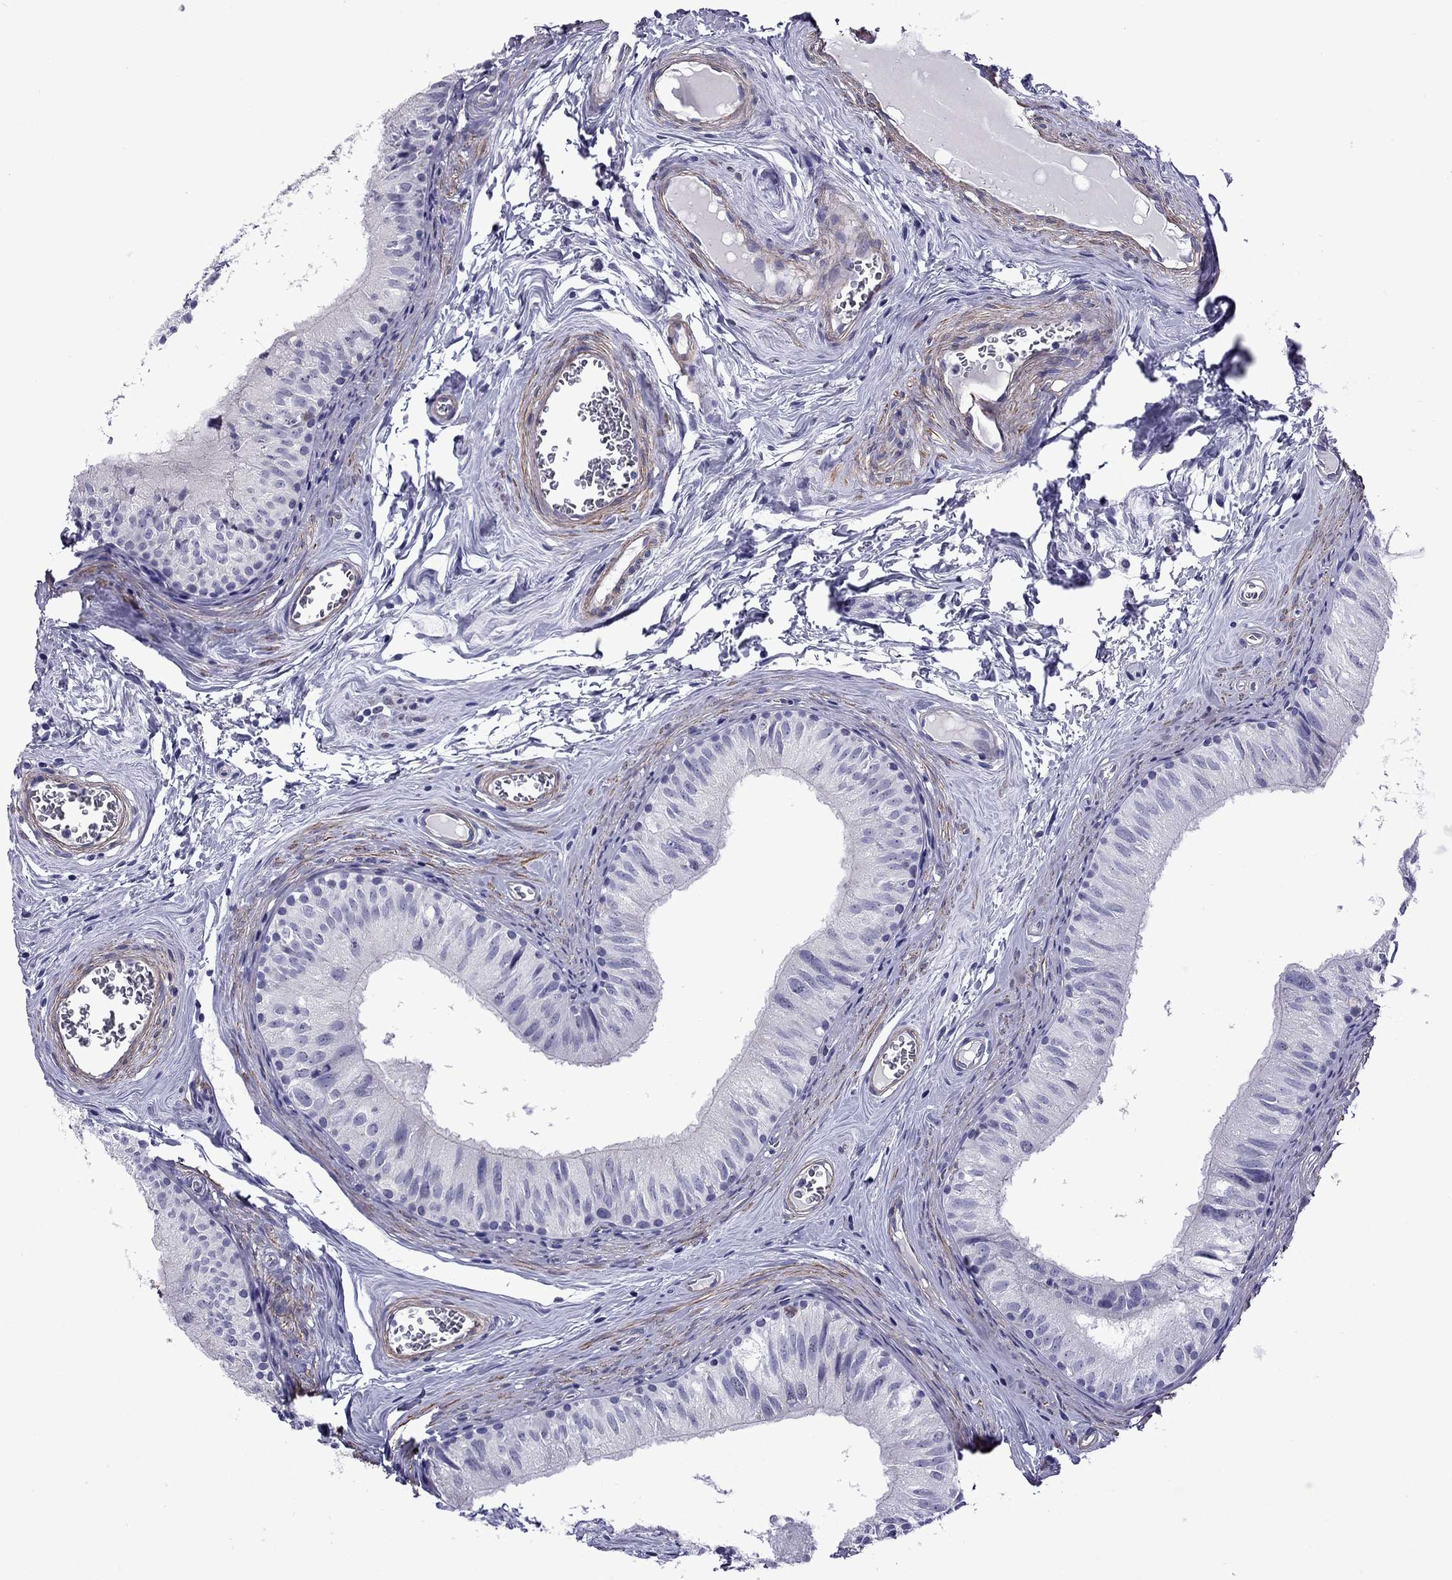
{"staining": {"intensity": "negative", "quantity": "none", "location": "none"}, "tissue": "epididymis", "cell_type": "Glandular cells", "image_type": "normal", "snomed": [{"axis": "morphology", "description": "Normal tissue, NOS"}, {"axis": "topography", "description": "Epididymis"}], "caption": "Glandular cells are negative for brown protein staining in normal epididymis. (DAB immunohistochemistry (IHC), high magnification).", "gene": "CHRNA5", "patient": {"sex": "male", "age": 52}}